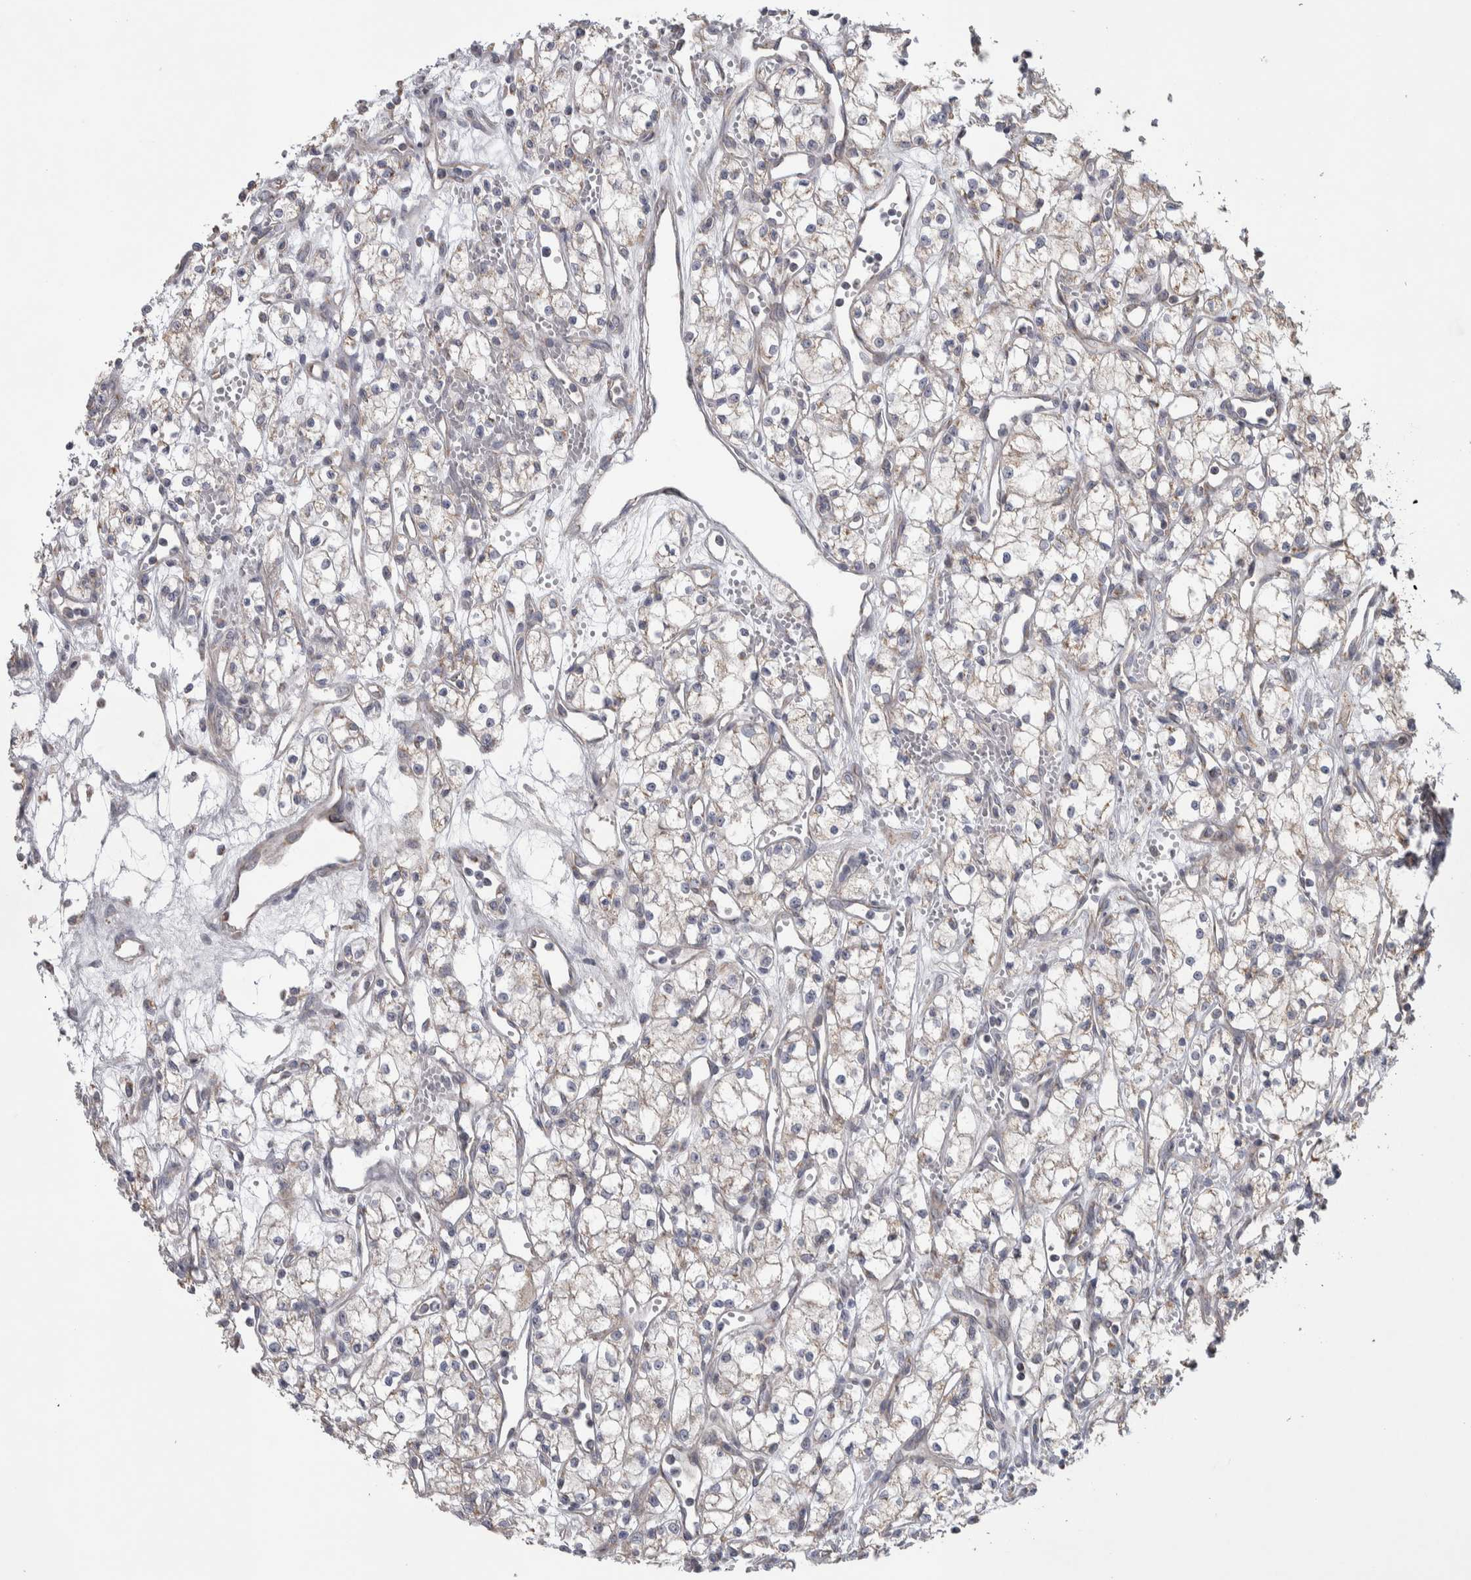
{"staining": {"intensity": "negative", "quantity": "none", "location": "none"}, "tissue": "renal cancer", "cell_type": "Tumor cells", "image_type": "cancer", "snomed": [{"axis": "morphology", "description": "Adenocarcinoma, NOS"}, {"axis": "topography", "description": "Kidney"}], "caption": "High magnification brightfield microscopy of renal cancer stained with DAB (brown) and counterstained with hematoxylin (blue): tumor cells show no significant expression.", "gene": "SCO1", "patient": {"sex": "male", "age": 59}}